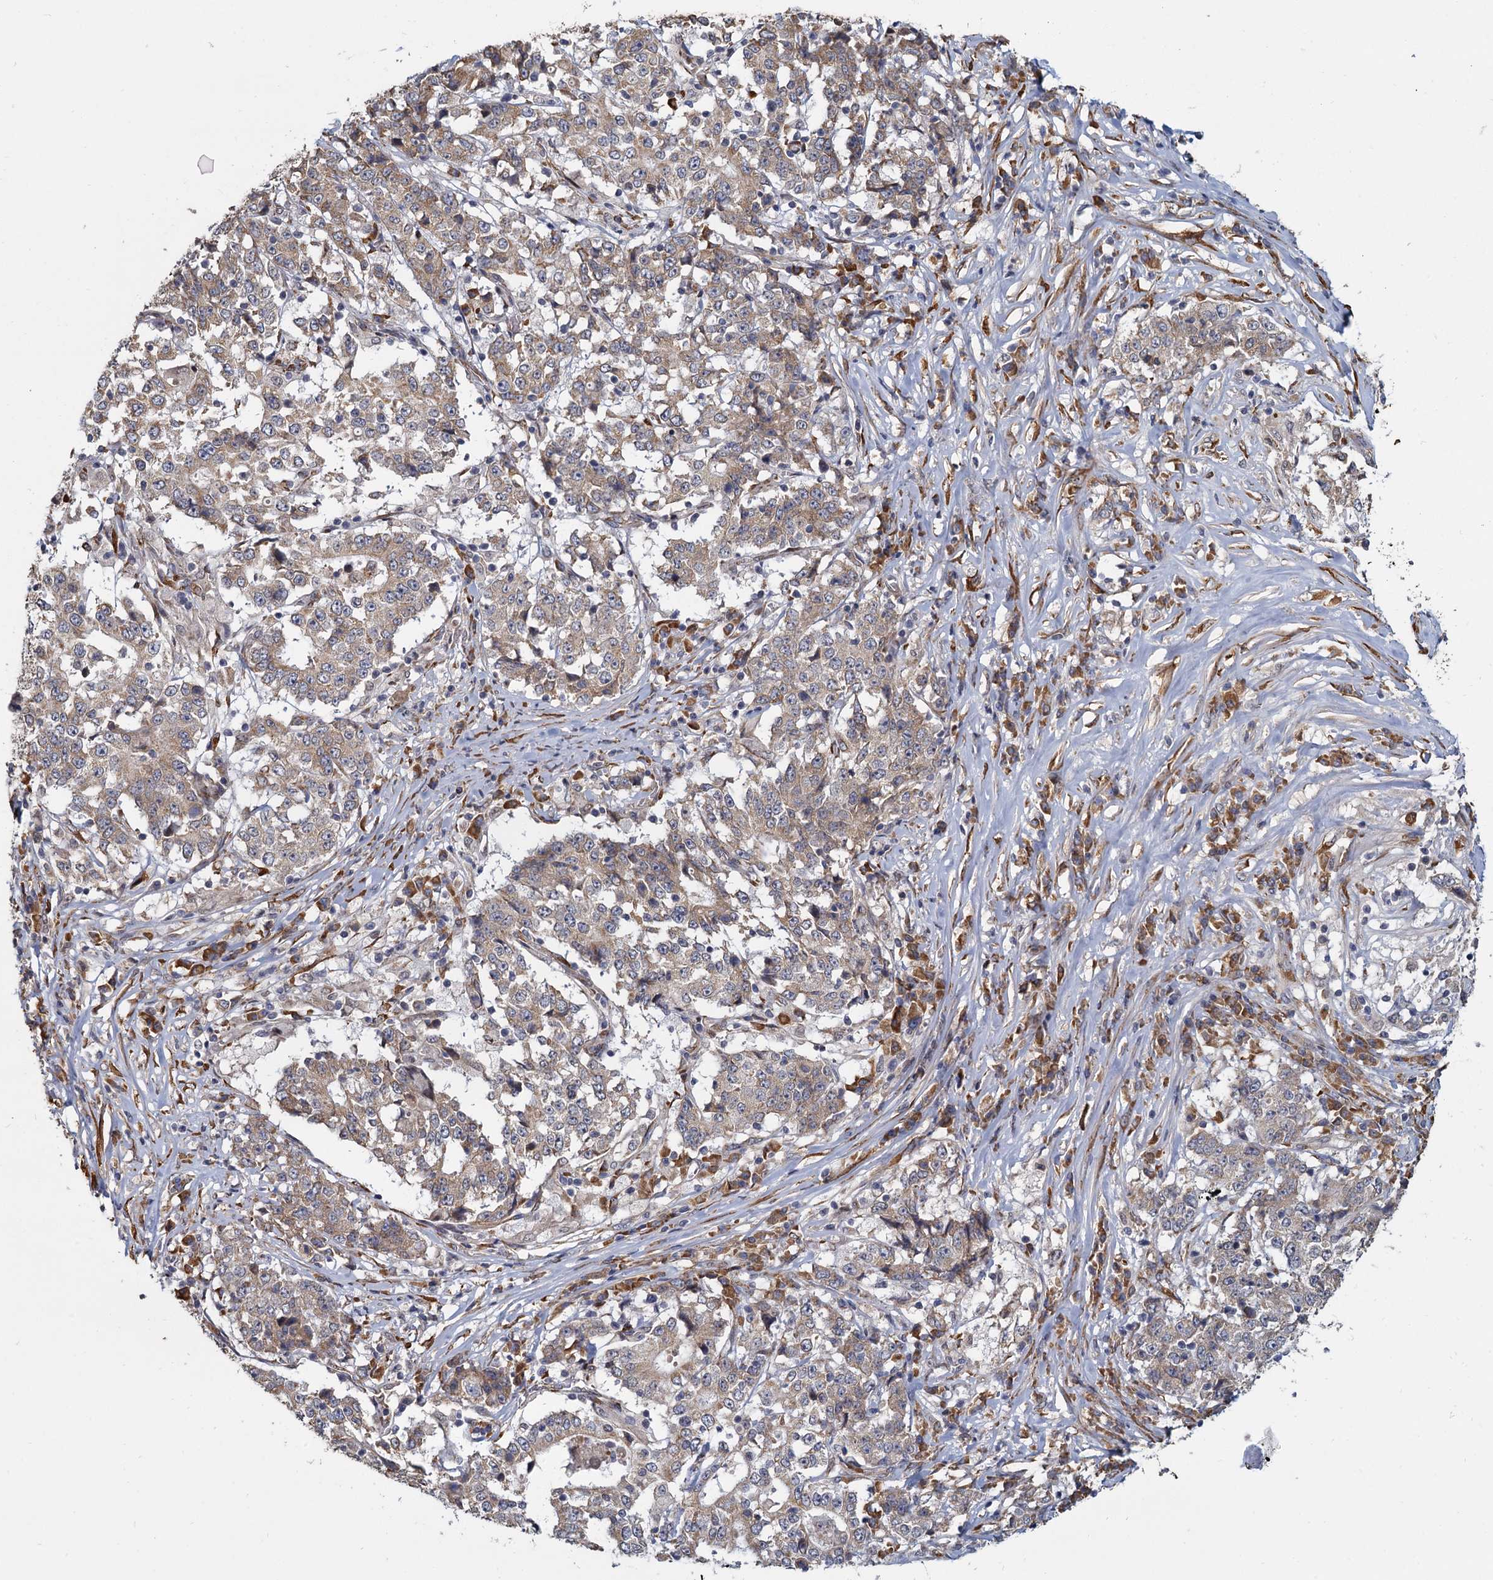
{"staining": {"intensity": "moderate", "quantity": ">75%", "location": "cytoplasmic/membranous"}, "tissue": "stomach cancer", "cell_type": "Tumor cells", "image_type": "cancer", "snomed": [{"axis": "morphology", "description": "Adenocarcinoma, NOS"}, {"axis": "topography", "description": "Stomach"}], "caption": "Brown immunohistochemical staining in human stomach adenocarcinoma exhibits moderate cytoplasmic/membranous expression in about >75% of tumor cells.", "gene": "LRRC51", "patient": {"sex": "male", "age": 59}}